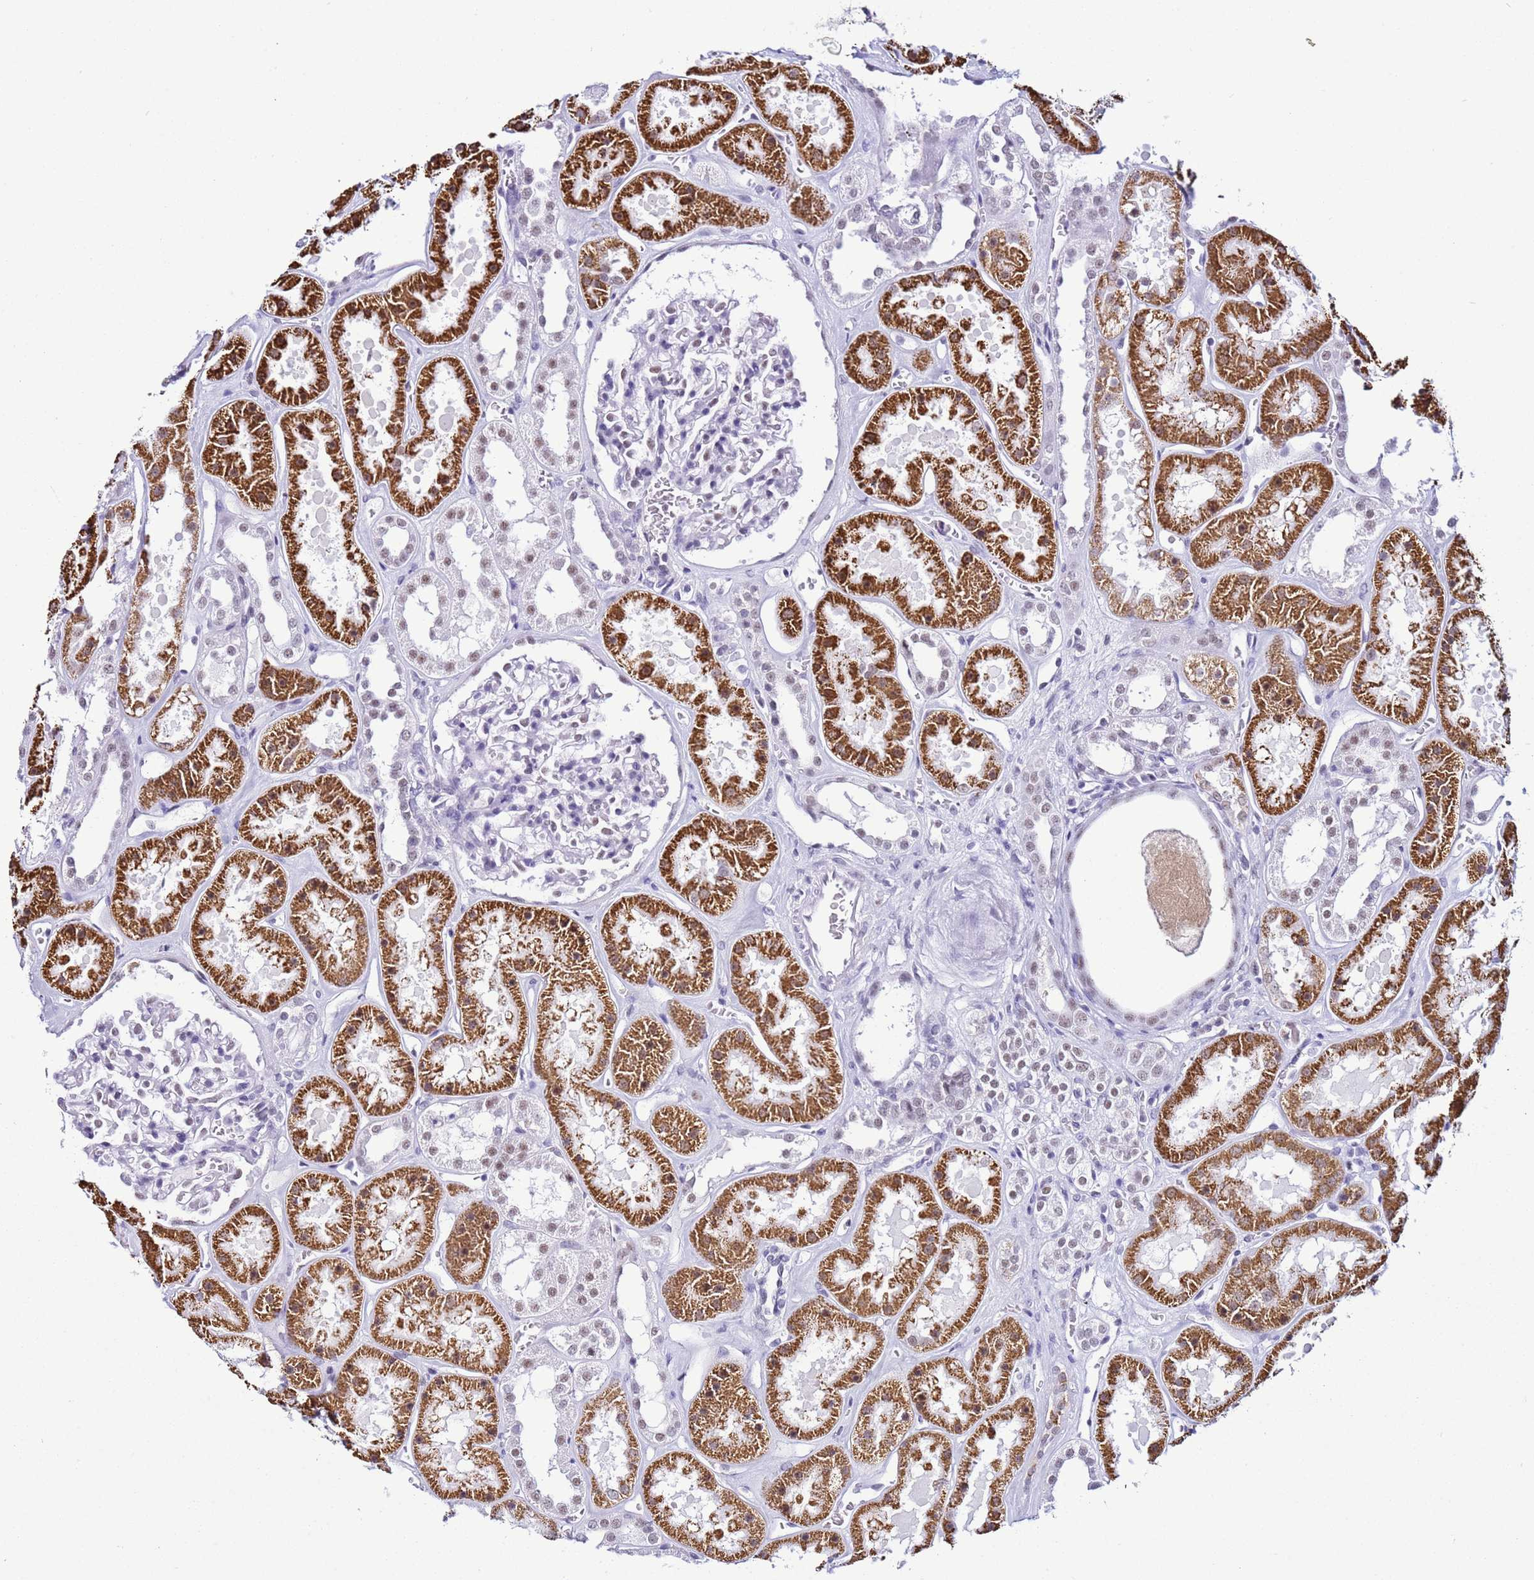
{"staining": {"intensity": "negative", "quantity": "none", "location": "none"}, "tissue": "kidney", "cell_type": "Cells in glomeruli", "image_type": "normal", "snomed": [{"axis": "morphology", "description": "Normal tissue, NOS"}, {"axis": "topography", "description": "Kidney"}], "caption": "A high-resolution image shows immunohistochemistry (IHC) staining of normal kidney, which reveals no significant expression in cells in glomeruli. (DAB immunohistochemistry visualized using brightfield microscopy, high magnification).", "gene": "DHX15", "patient": {"sex": "female", "age": 41}}